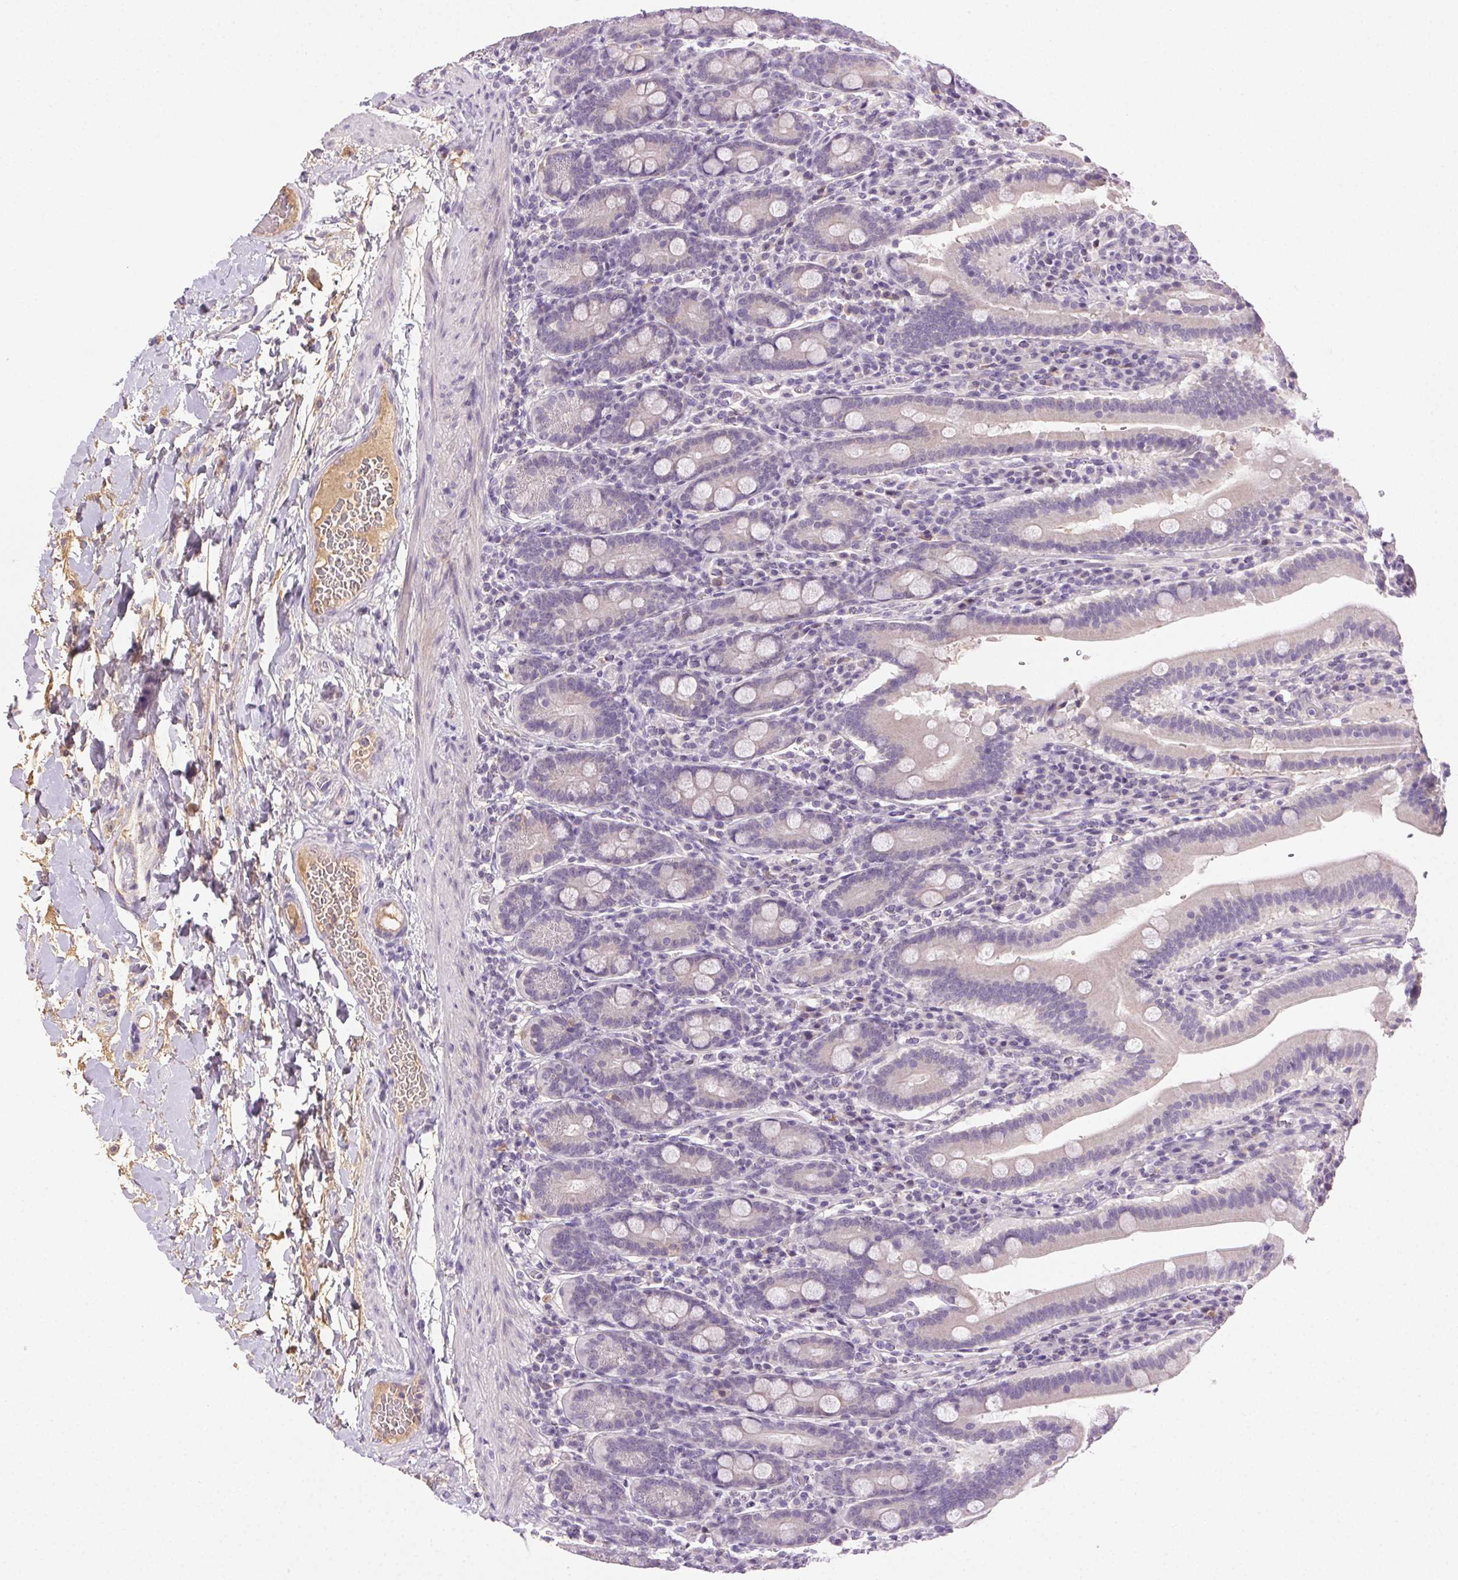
{"staining": {"intensity": "moderate", "quantity": "<25%", "location": "cytoplasmic/membranous"}, "tissue": "small intestine", "cell_type": "Glandular cells", "image_type": "normal", "snomed": [{"axis": "morphology", "description": "Normal tissue, NOS"}, {"axis": "topography", "description": "Small intestine"}], "caption": "Protein expression by IHC shows moderate cytoplasmic/membranous positivity in about <25% of glandular cells in normal small intestine. The protein of interest is shown in brown color, while the nuclei are stained blue.", "gene": "BPIFB2", "patient": {"sex": "male", "age": 26}}